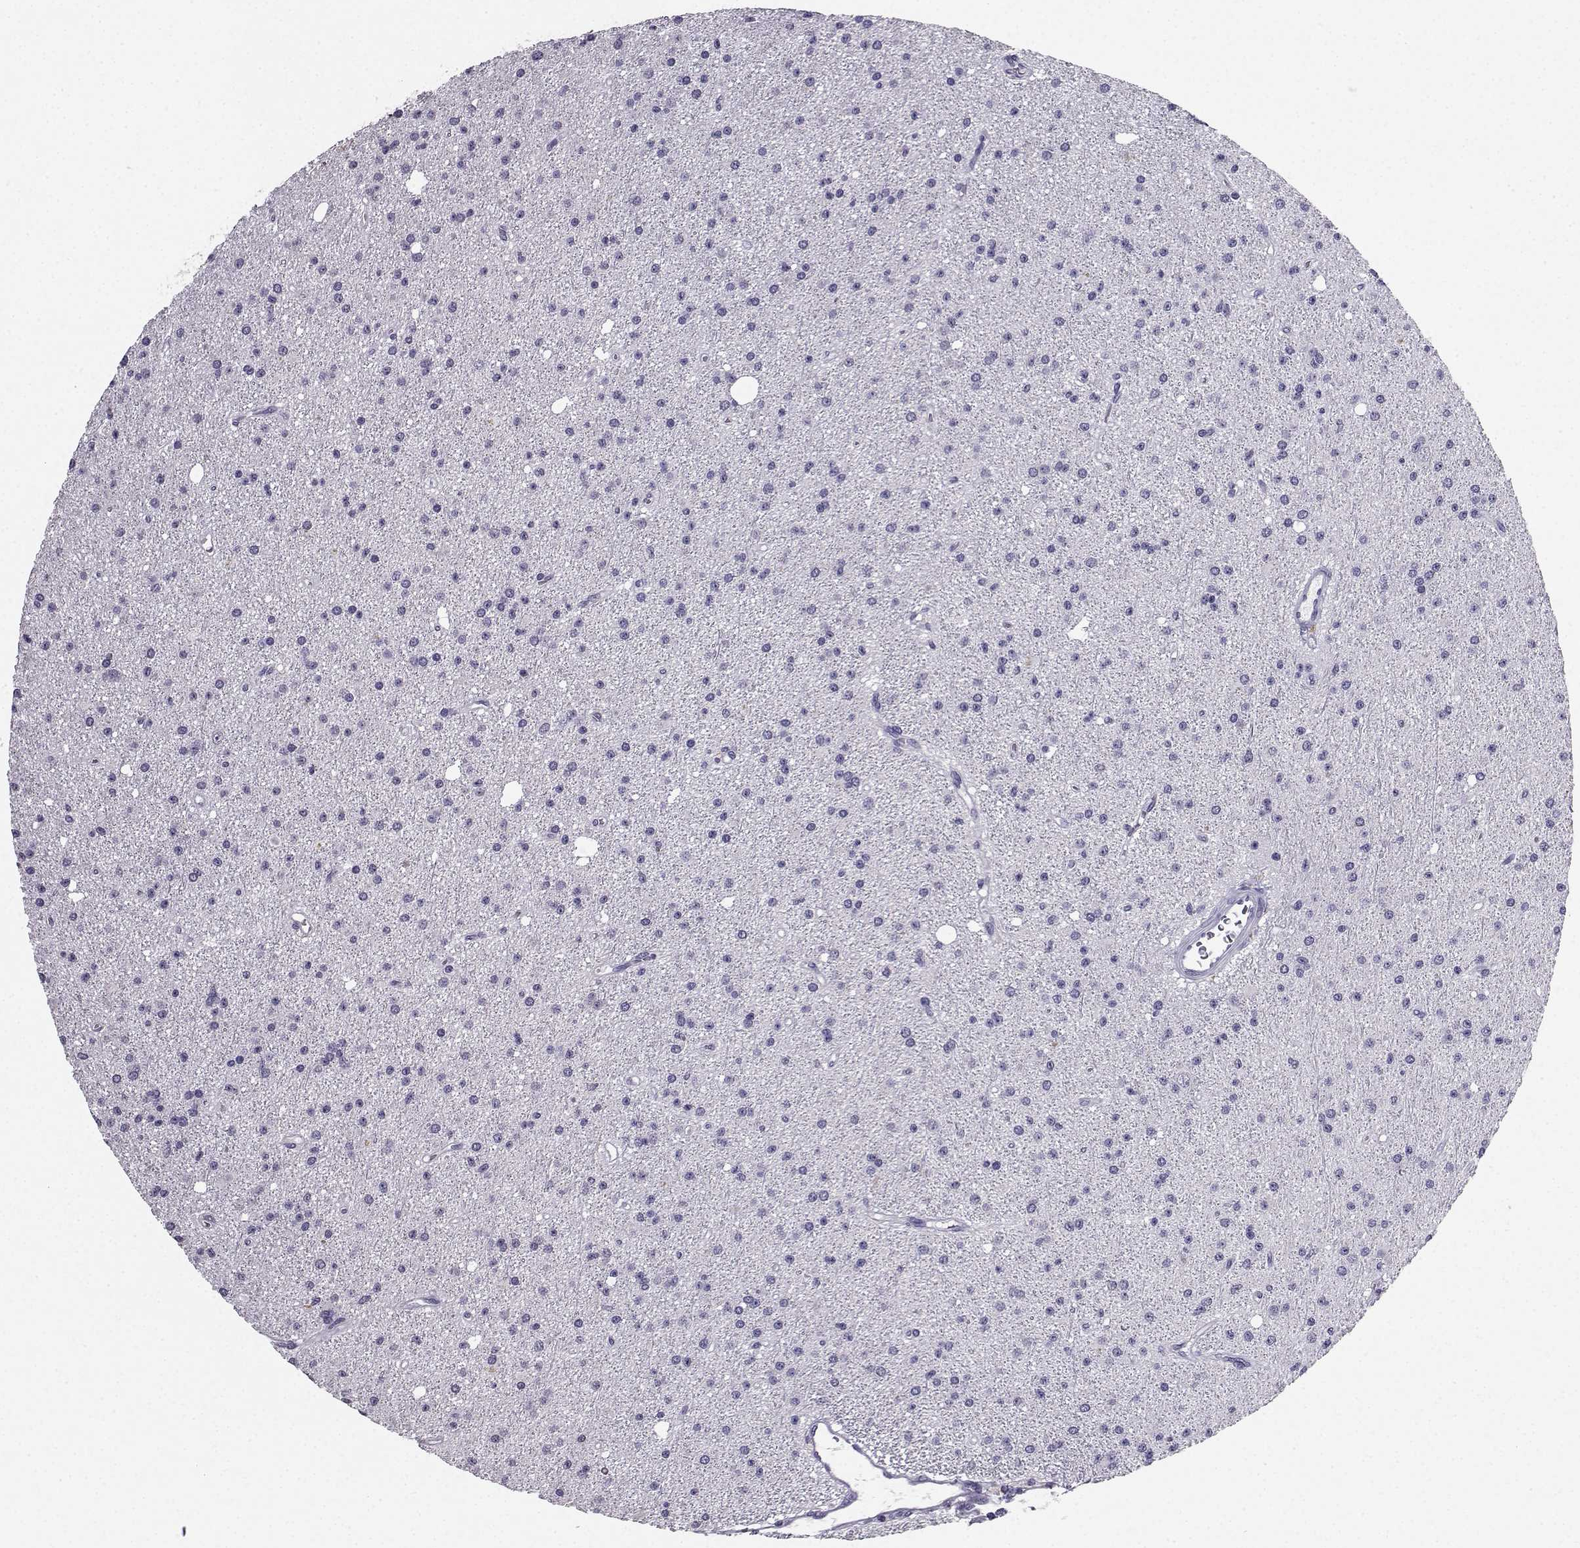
{"staining": {"intensity": "negative", "quantity": "none", "location": "none"}, "tissue": "glioma", "cell_type": "Tumor cells", "image_type": "cancer", "snomed": [{"axis": "morphology", "description": "Glioma, malignant, Low grade"}, {"axis": "topography", "description": "Brain"}], "caption": "Micrograph shows no protein positivity in tumor cells of malignant glioma (low-grade) tissue. (DAB (3,3'-diaminobenzidine) immunohistochemistry visualized using brightfield microscopy, high magnification).", "gene": "SPAG11B", "patient": {"sex": "male", "age": 27}}